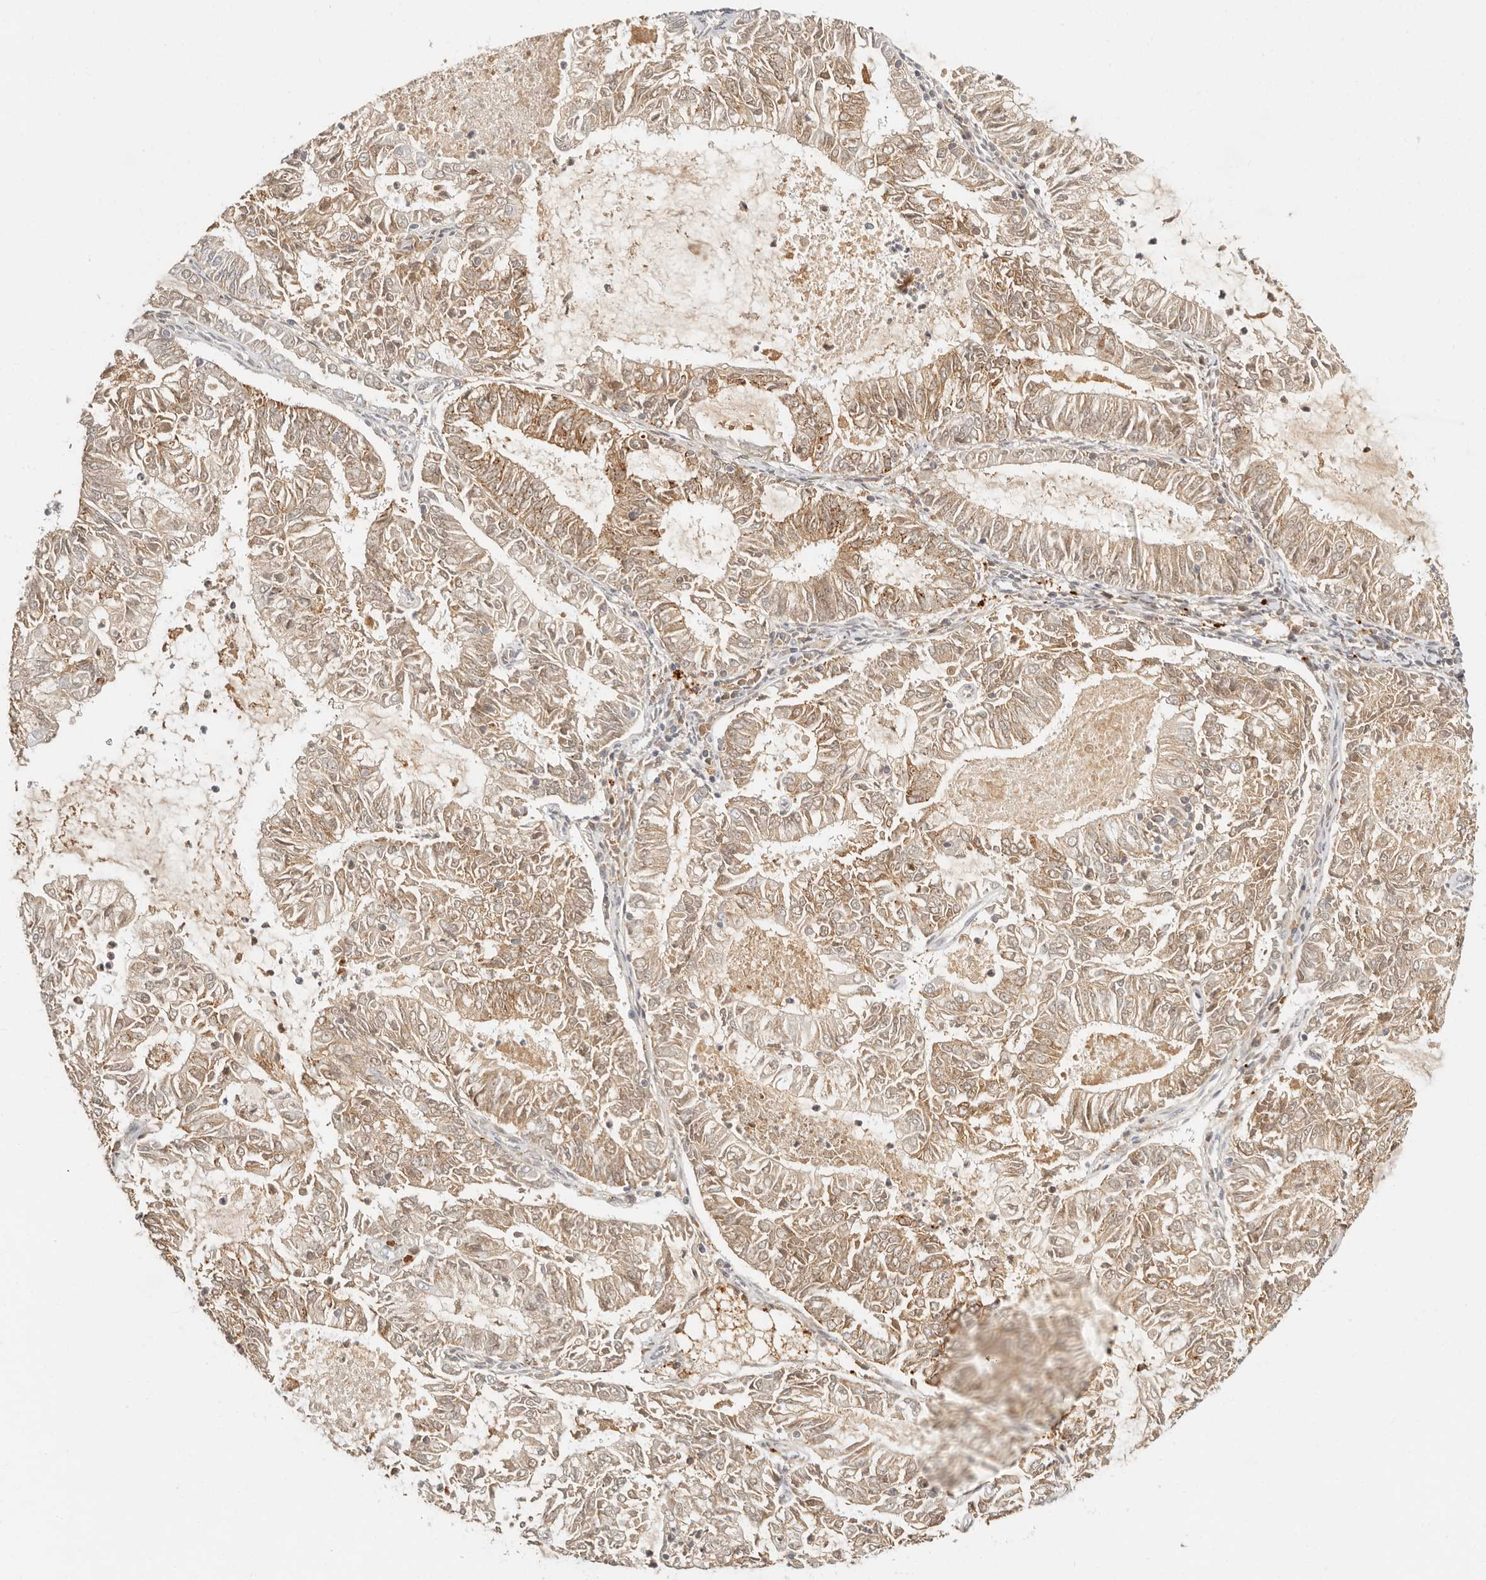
{"staining": {"intensity": "moderate", "quantity": ">75%", "location": "cytoplasmic/membranous"}, "tissue": "endometrial cancer", "cell_type": "Tumor cells", "image_type": "cancer", "snomed": [{"axis": "morphology", "description": "Adenocarcinoma, NOS"}, {"axis": "topography", "description": "Endometrium"}], "caption": "Human adenocarcinoma (endometrial) stained with a protein marker reveals moderate staining in tumor cells.", "gene": "RNASET2", "patient": {"sex": "female", "age": 57}}